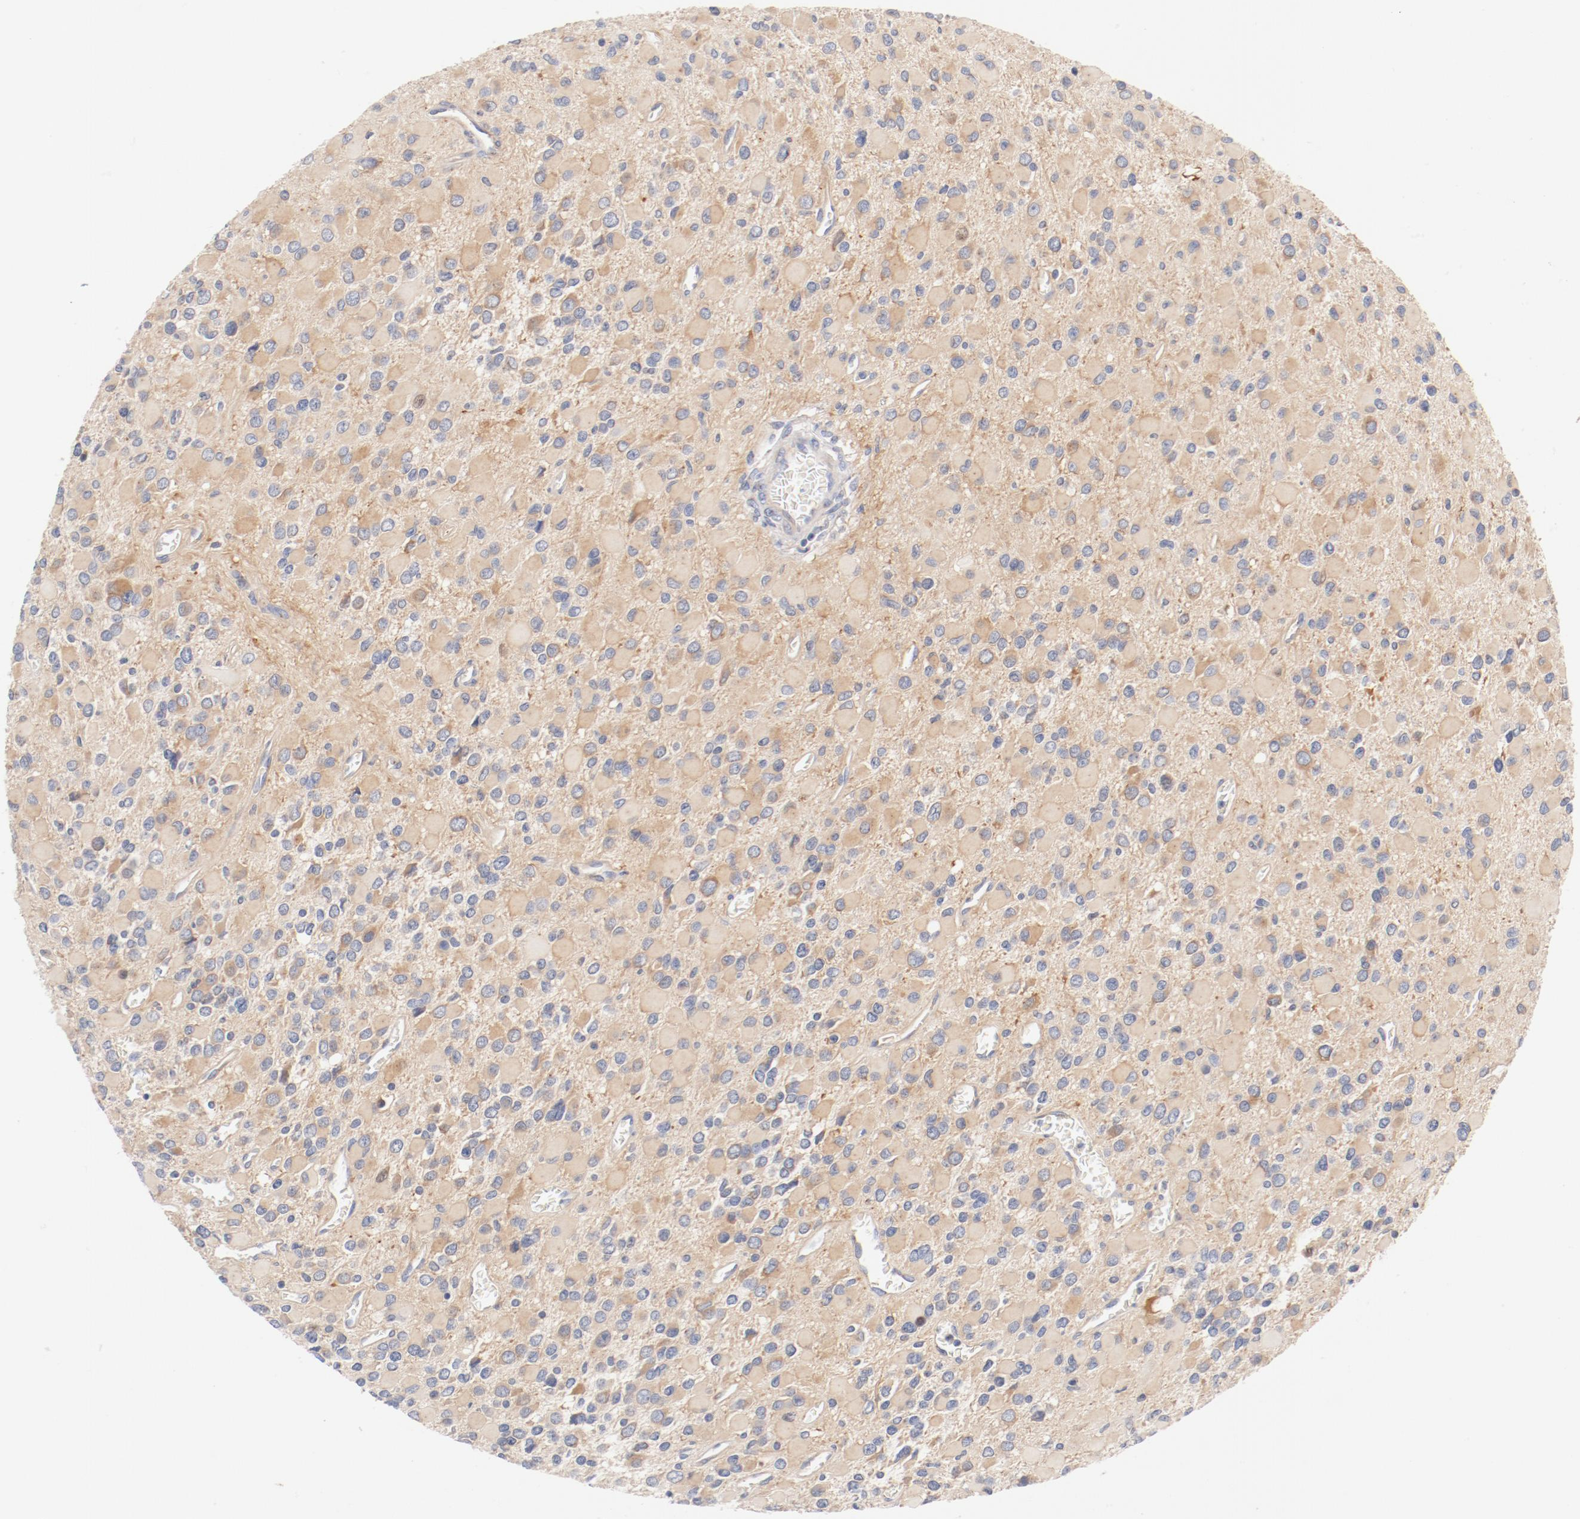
{"staining": {"intensity": "moderate", "quantity": "25%-75%", "location": "cytoplasmic/membranous"}, "tissue": "glioma", "cell_type": "Tumor cells", "image_type": "cancer", "snomed": [{"axis": "morphology", "description": "Glioma, malignant, Low grade"}, {"axis": "topography", "description": "Brain"}], "caption": "Immunohistochemistry micrograph of neoplastic tissue: malignant glioma (low-grade) stained using immunohistochemistry (IHC) shows medium levels of moderate protein expression localized specifically in the cytoplasmic/membranous of tumor cells, appearing as a cytoplasmic/membranous brown color.", "gene": "DYNC1H1", "patient": {"sex": "male", "age": 42}}